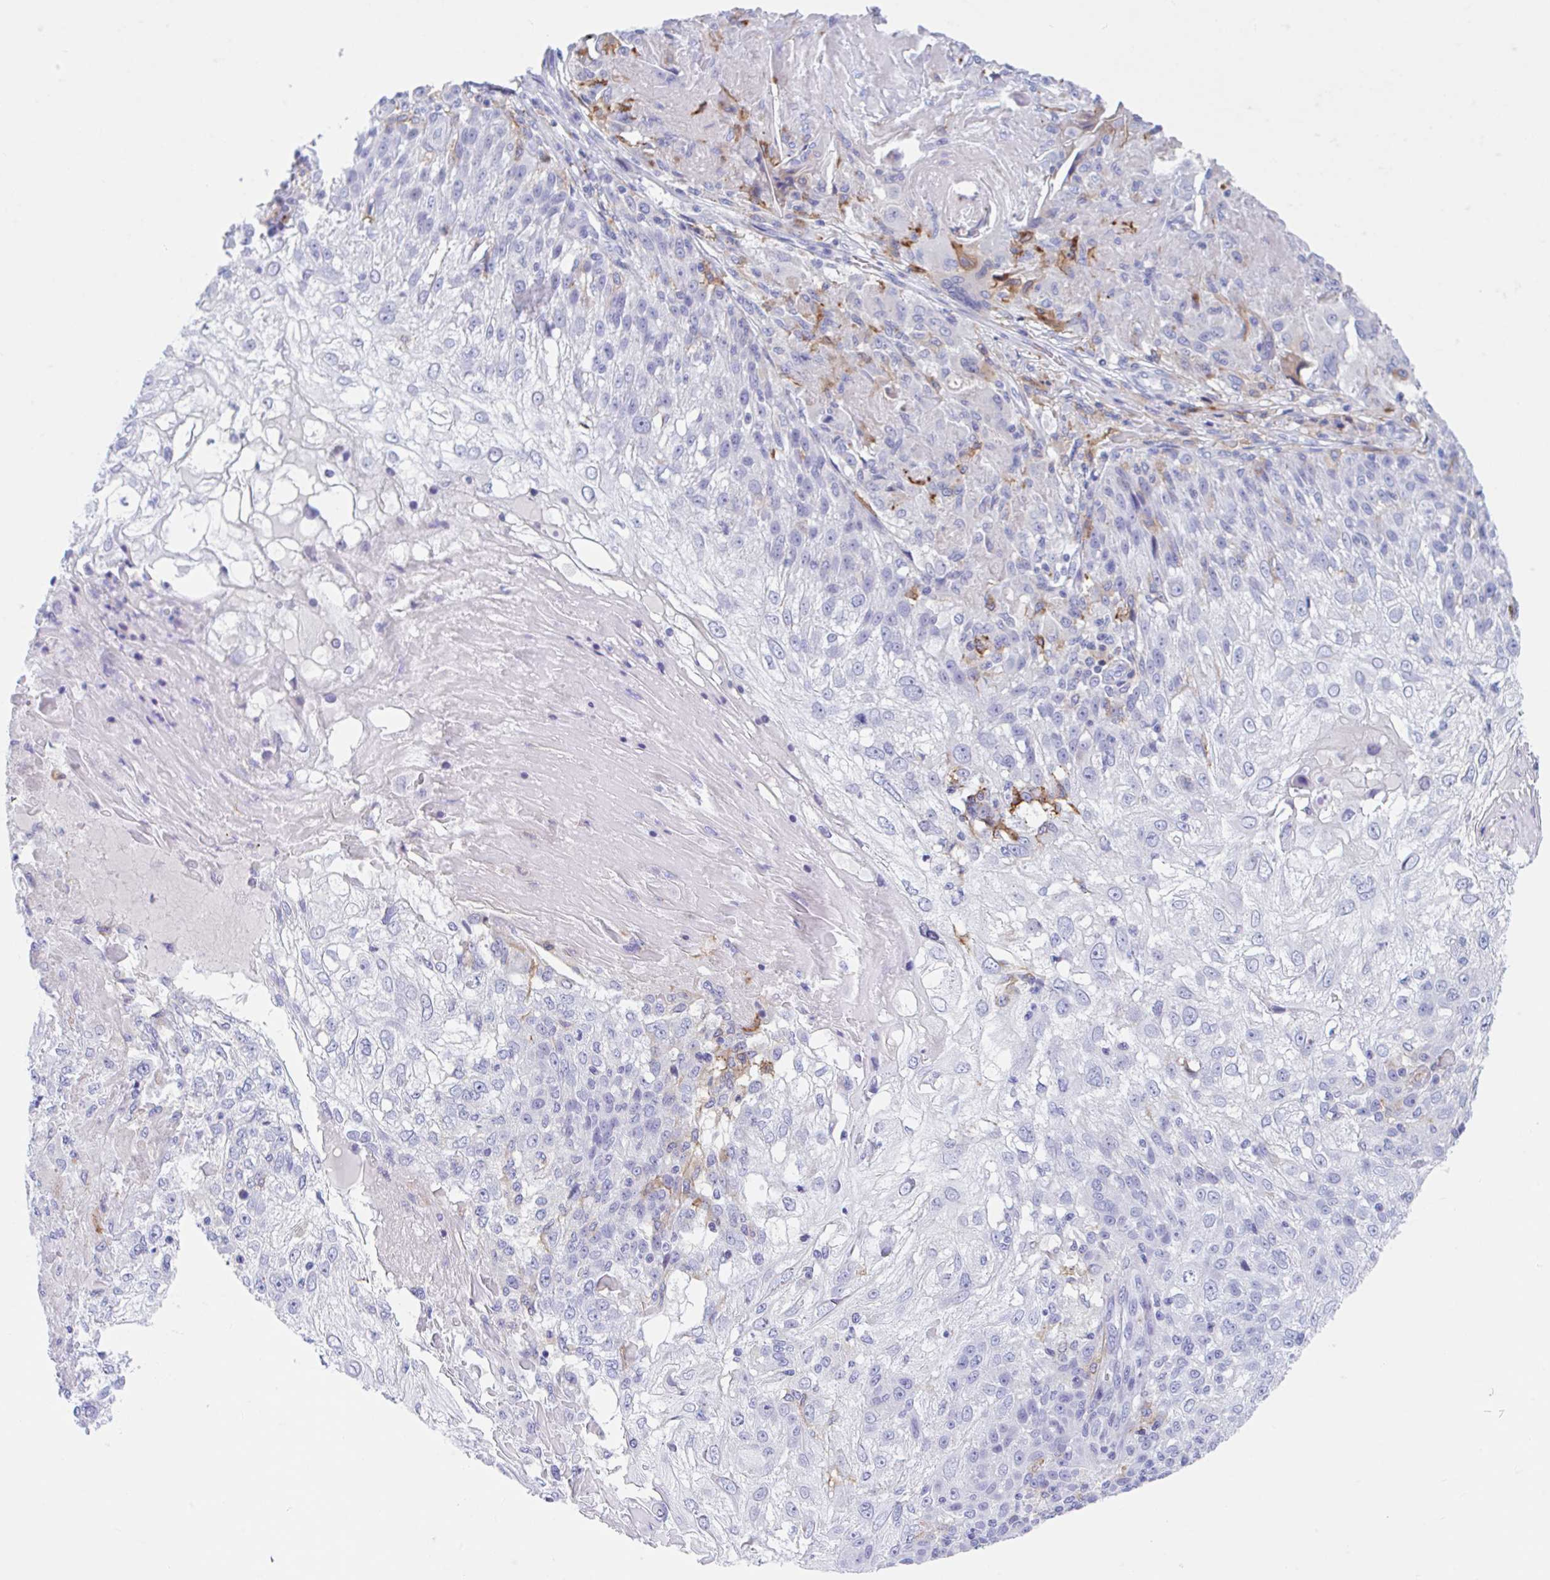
{"staining": {"intensity": "negative", "quantity": "none", "location": "none"}, "tissue": "skin cancer", "cell_type": "Tumor cells", "image_type": "cancer", "snomed": [{"axis": "morphology", "description": "Normal tissue, NOS"}, {"axis": "morphology", "description": "Squamous cell carcinoma, NOS"}, {"axis": "topography", "description": "Skin"}], "caption": "Skin cancer (squamous cell carcinoma) stained for a protein using immunohistochemistry (IHC) demonstrates no expression tumor cells.", "gene": "ANKRD9", "patient": {"sex": "female", "age": 83}}